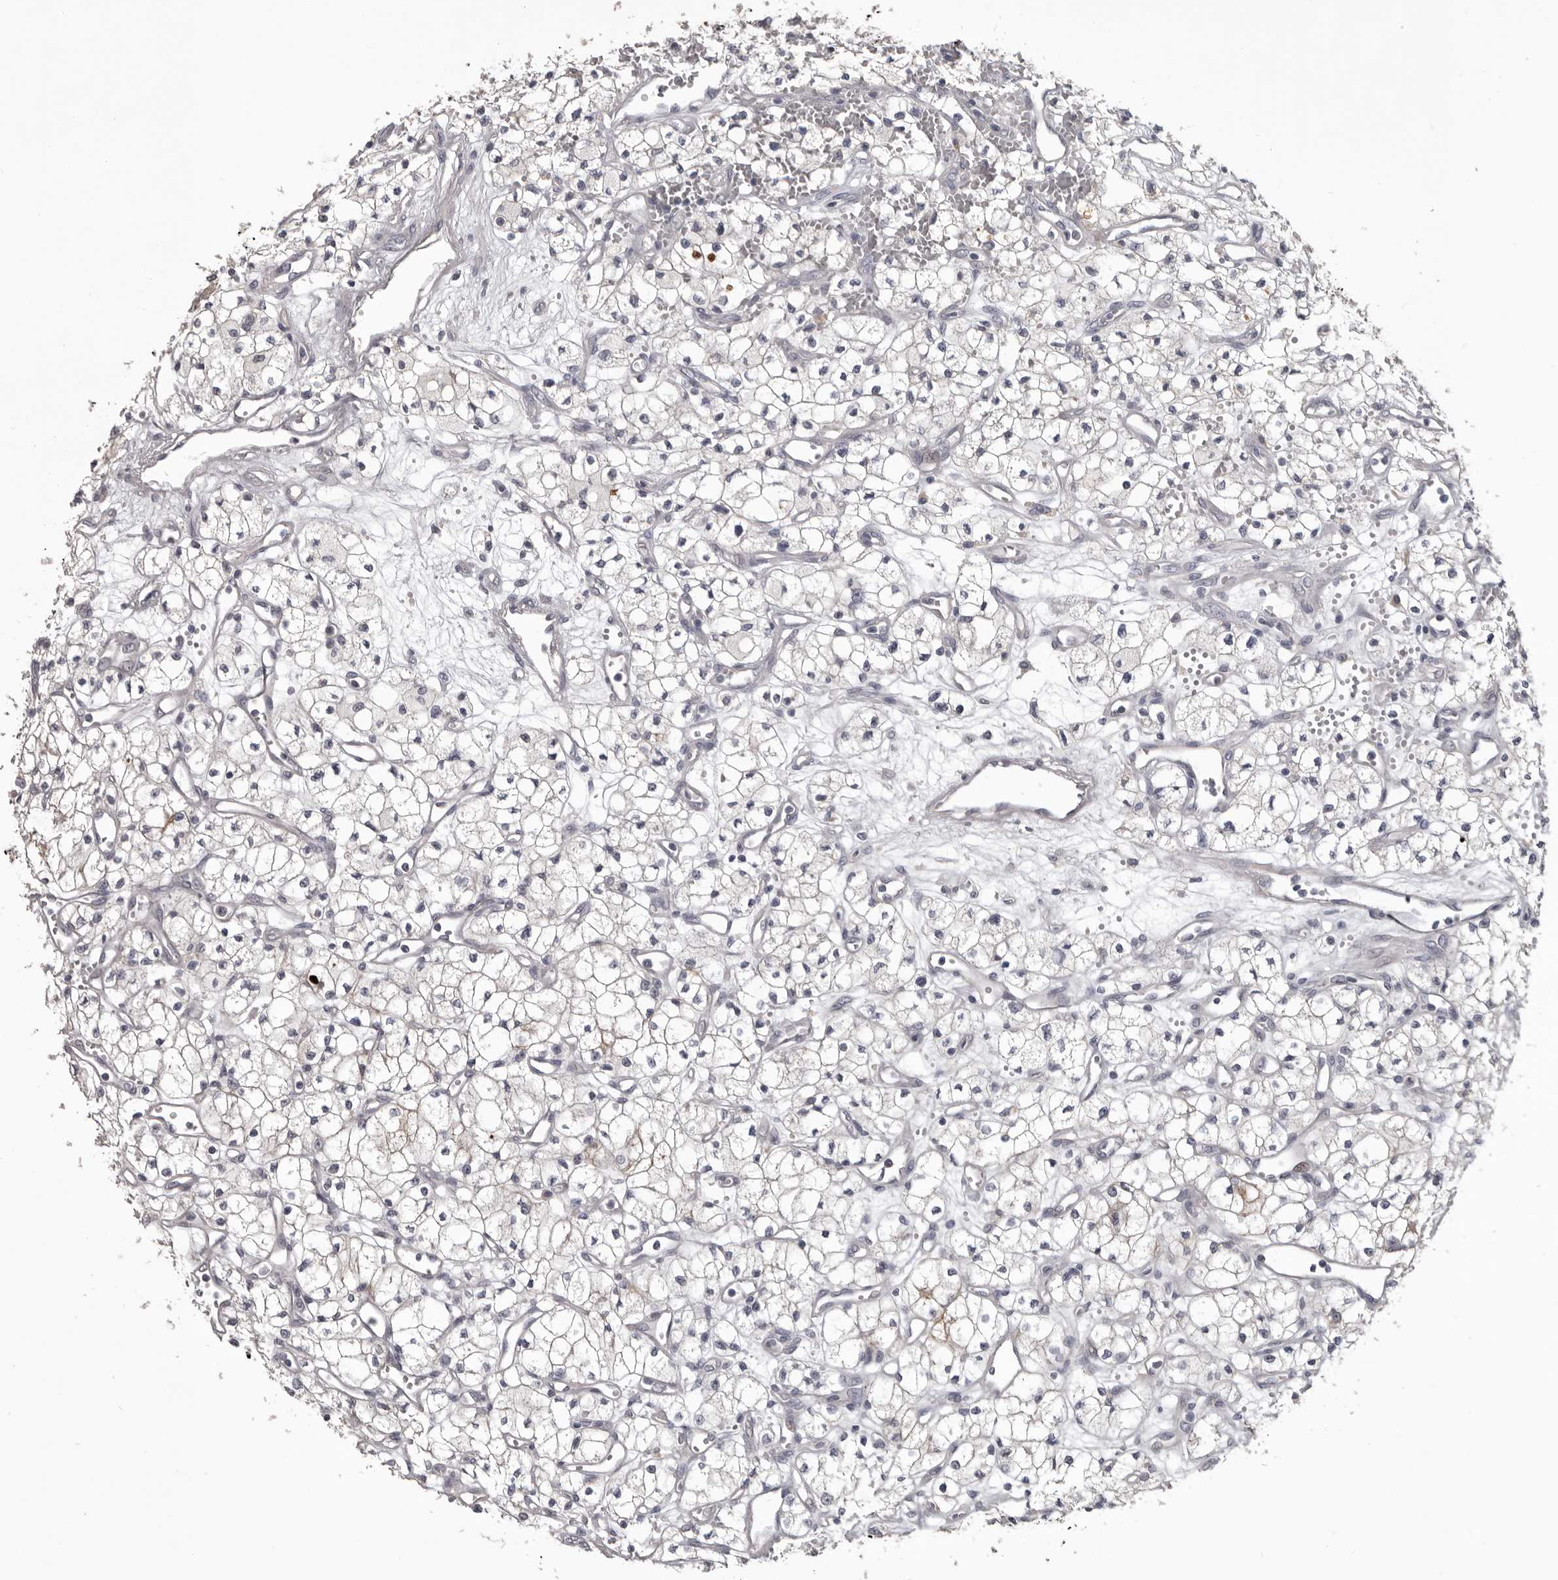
{"staining": {"intensity": "negative", "quantity": "none", "location": "none"}, "tissue": "renal cancer", "cell_type": "Tumor cells", "image_type": "cancer", "snomed": [{"axis": "morphology", "description": "Adenocarcinoma, NOS"}, {"axis": "topography", "description": "Kidney"}], "caption": "Immunohistochemistry micrograph of human adenocarcinoma (renal) stained for a protein (brown), which exhibits no staining in tumor cells. (Stains: DAB immunohistochemistry (IHC) with hematoxylin counter stain, Microscopy: brightfield microscopy at high magnification).", "gene": "LPAR6", "patient": {"sex": "male", "age": 59}}